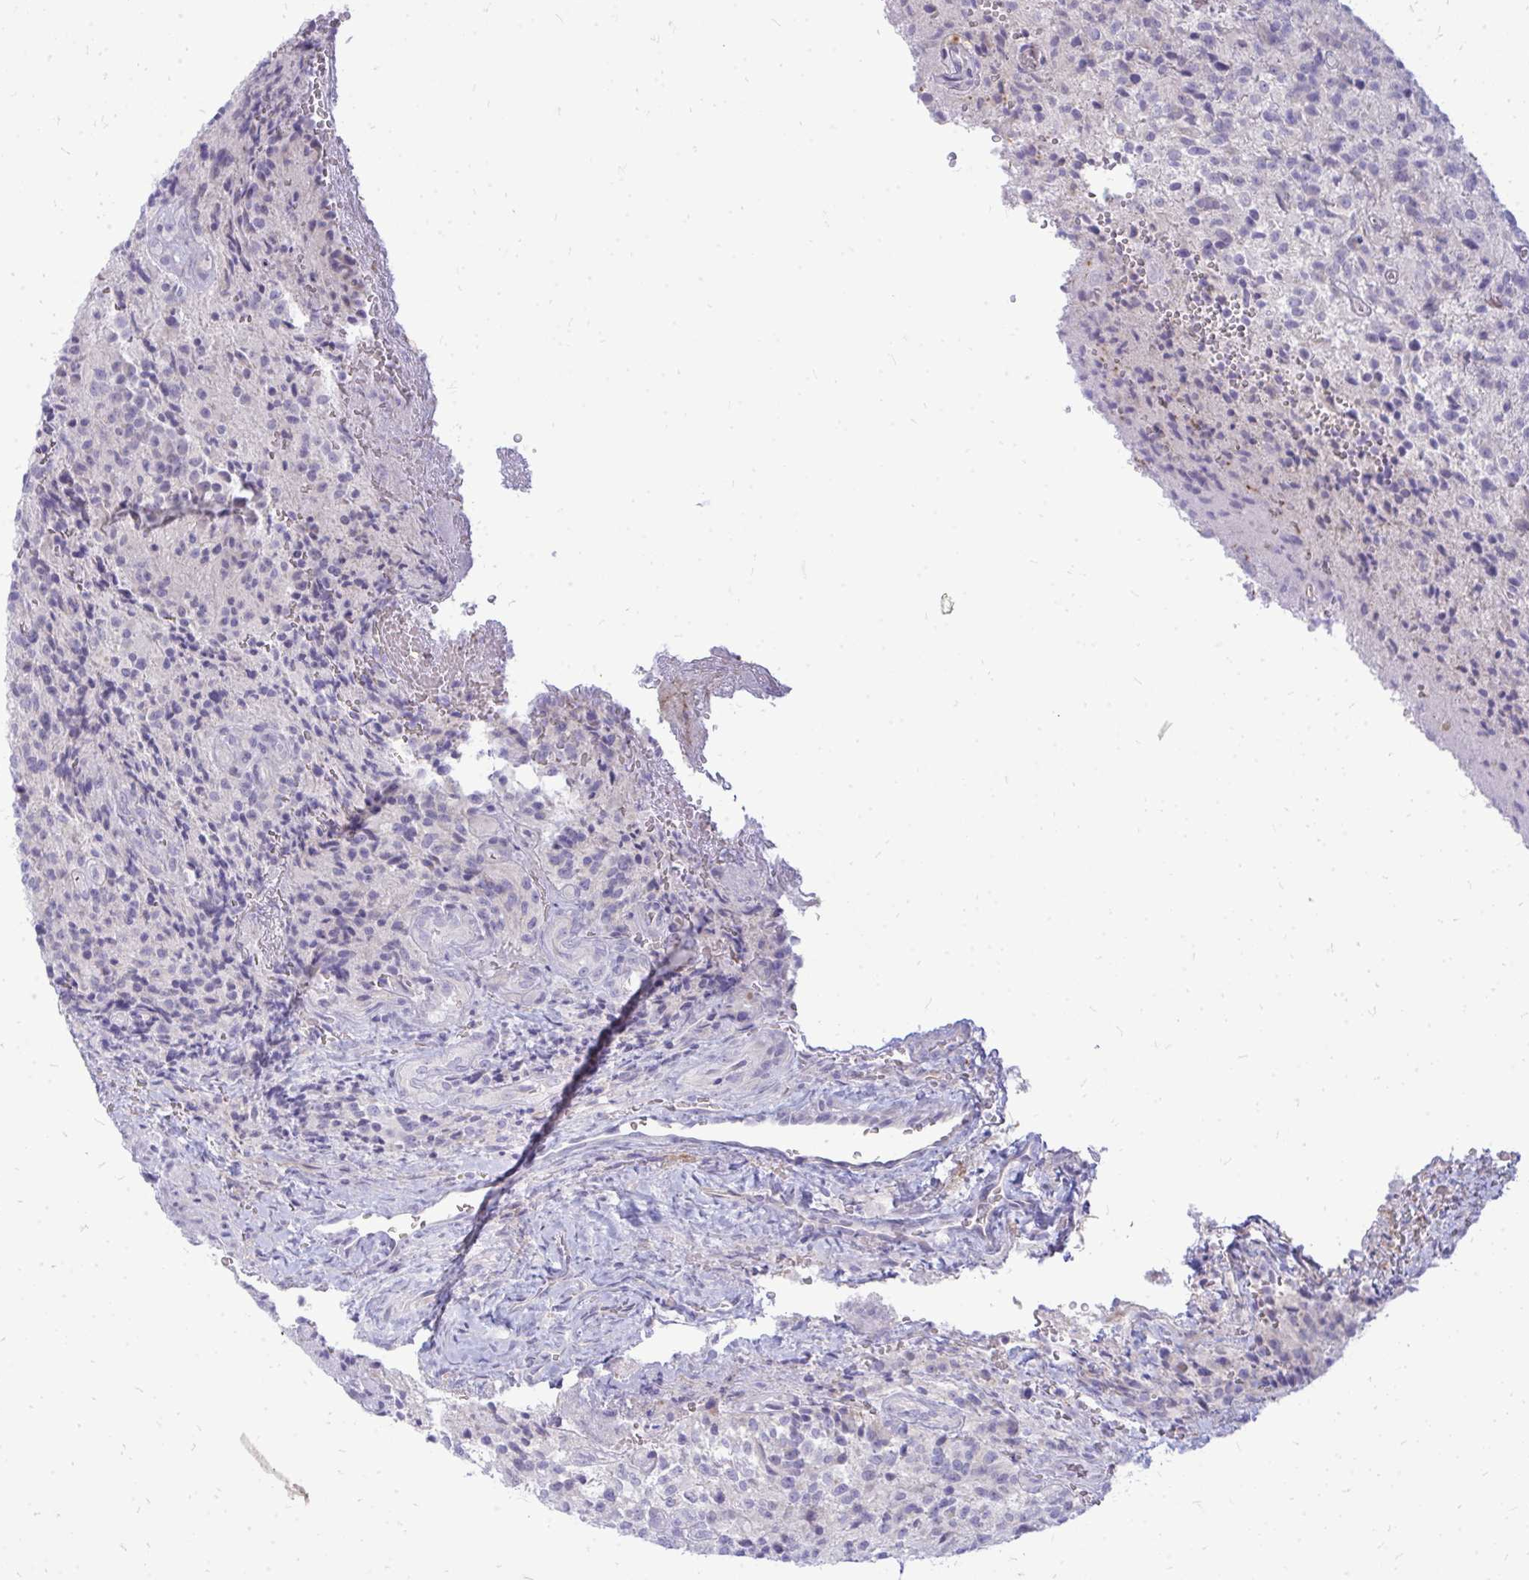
{"staining": {"intensity": "negative", "quantity": "none", "location": "none"}, "tissue": "glioma", "cell_type": "Tumor cells", "image_type": "cancer", "snomed": [{"axis": "morphology", "description": "Normal tissue, NOS"}, {"axis": "morphology", "description": "Glioma, malignant, High grade"}, {"axis": "topography", "description": "Cerebral cortex"}], "caption": "Tumor cells are negative for protein expression in human high-grade glioma (malignant).", "gene": "TSPEAR", "patient": {"sex": "male", "age": 56}}